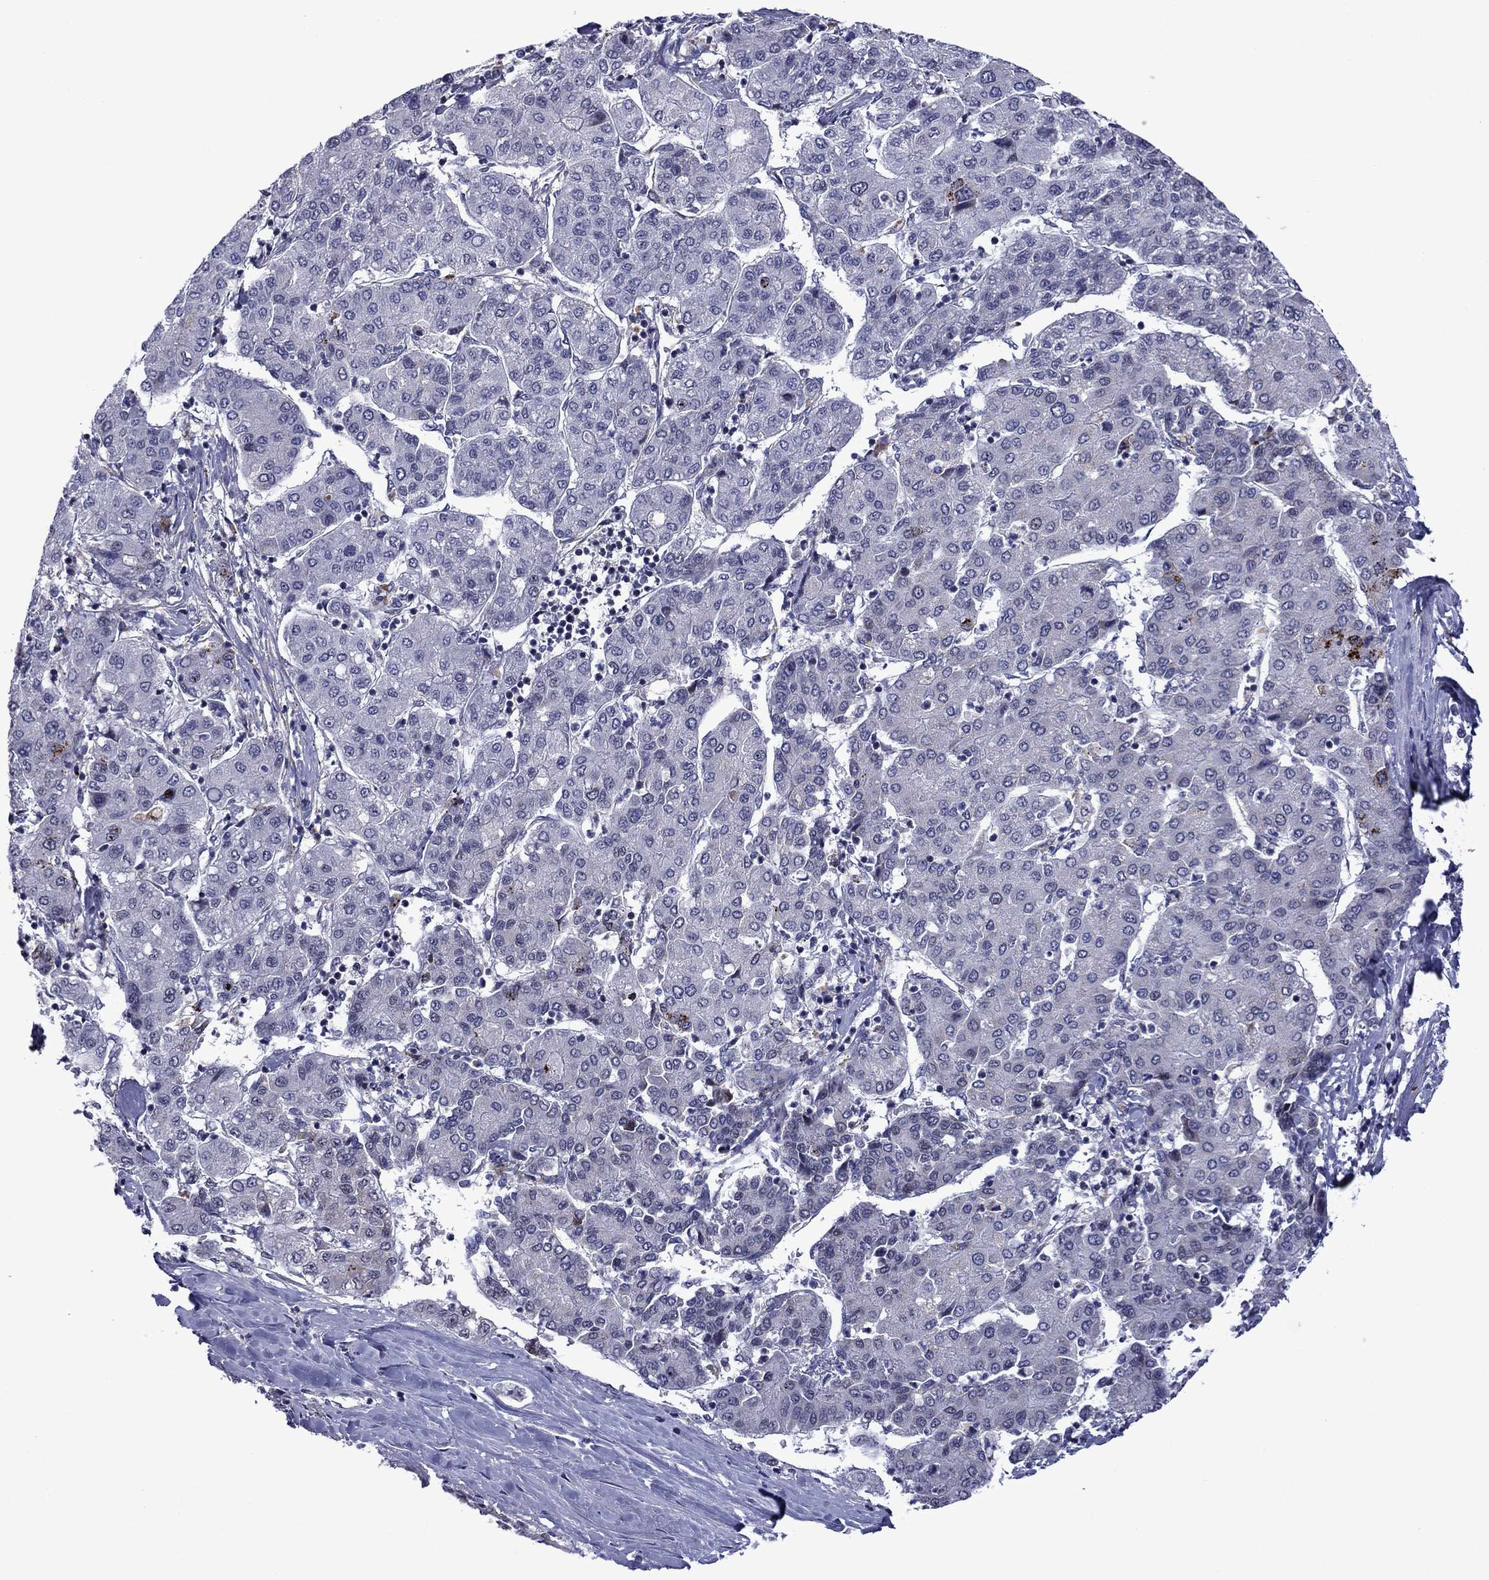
{"staining": {"intensity": "strong", "quantity": "<25%", "location": "nuclear"}, "tissue": "liver cancer", "cell_type": "Tumor cells", "image_type": "cancer", "snomed": [{"axis": "morphology", "description": "Carcinoma, Hepatocellular, NOS"}, {"axis": "topography", "description": "Liver"}], "caption": "High-power microscopy captured an immunohistochemistry (IHC) image of liver cancer (hepatocellular carcinoma), revealing strong nuclear staining in about <25% of tumor cells. (brown staining indicates protein expression, while blue staining denotes nuclei).", "gene": "SURF2", "patient": {"sex": "male", "age": 65}}